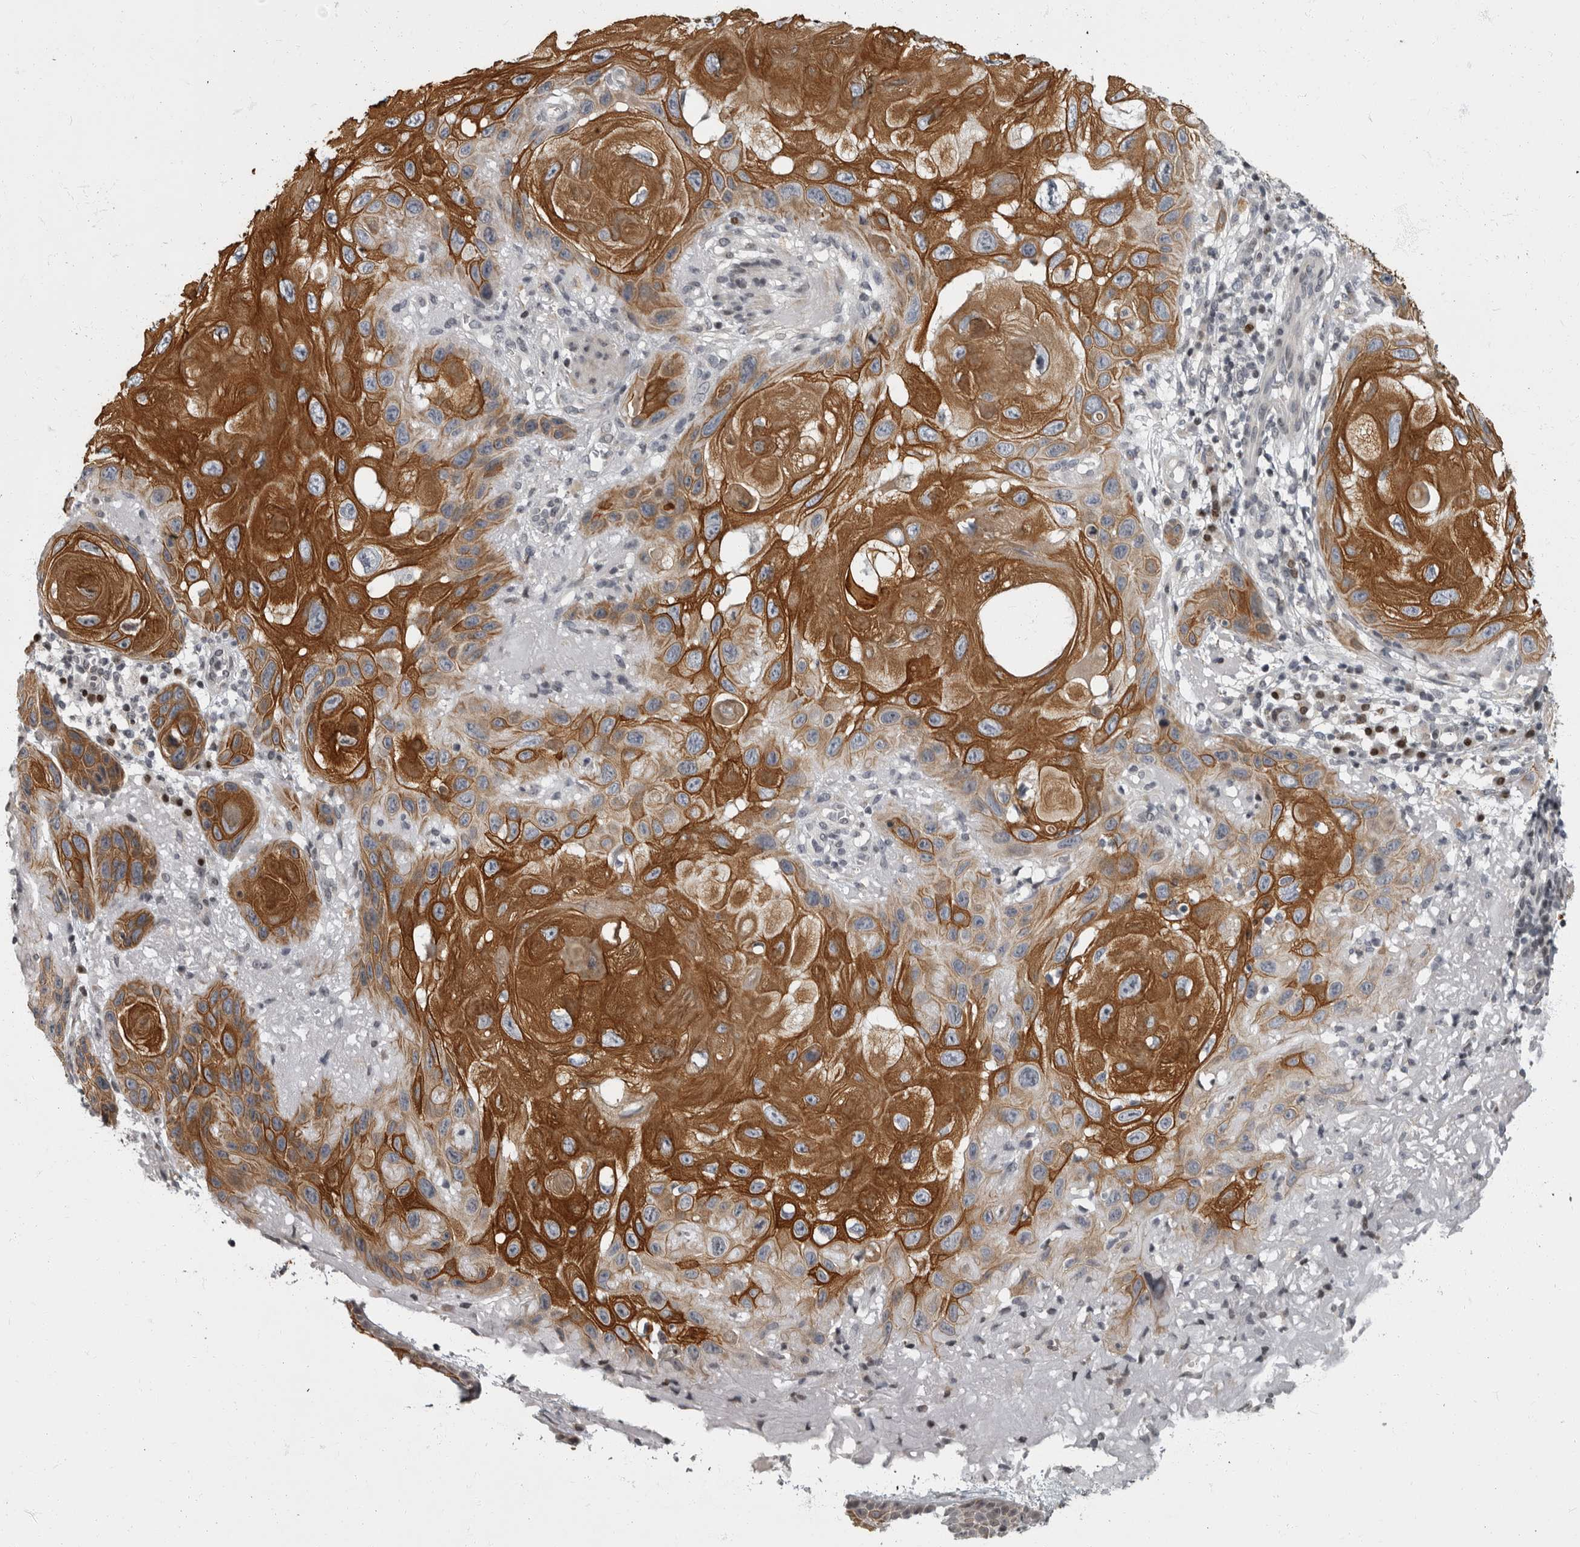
{"staining": {"intensity": "strong", "quantity": ">75%", "location": "cytoplasmic/membranous"}, "tissue": "skin cancer", "cell_type": "Tumor cells", "image_type": "cancer", "snomed": [{"axis": "morphology", "description": "Normal tissue, NOS"}, {"axis": "morphology", "description": "Squamous cell carcinoma, NOS"}, {"axis": "topography", "description": "Skin"}], "caption": "High-magnification brightfield microscopy of skin cancer stained with DAB (brown) and counterstained with hematoxylin (blue). tumor cells exhibit strong cytoplasmic/membranous expression is seen in approximately>75% of cells.", "gene": "EVI5", "patient": {"sex": "female", "age": 96}}